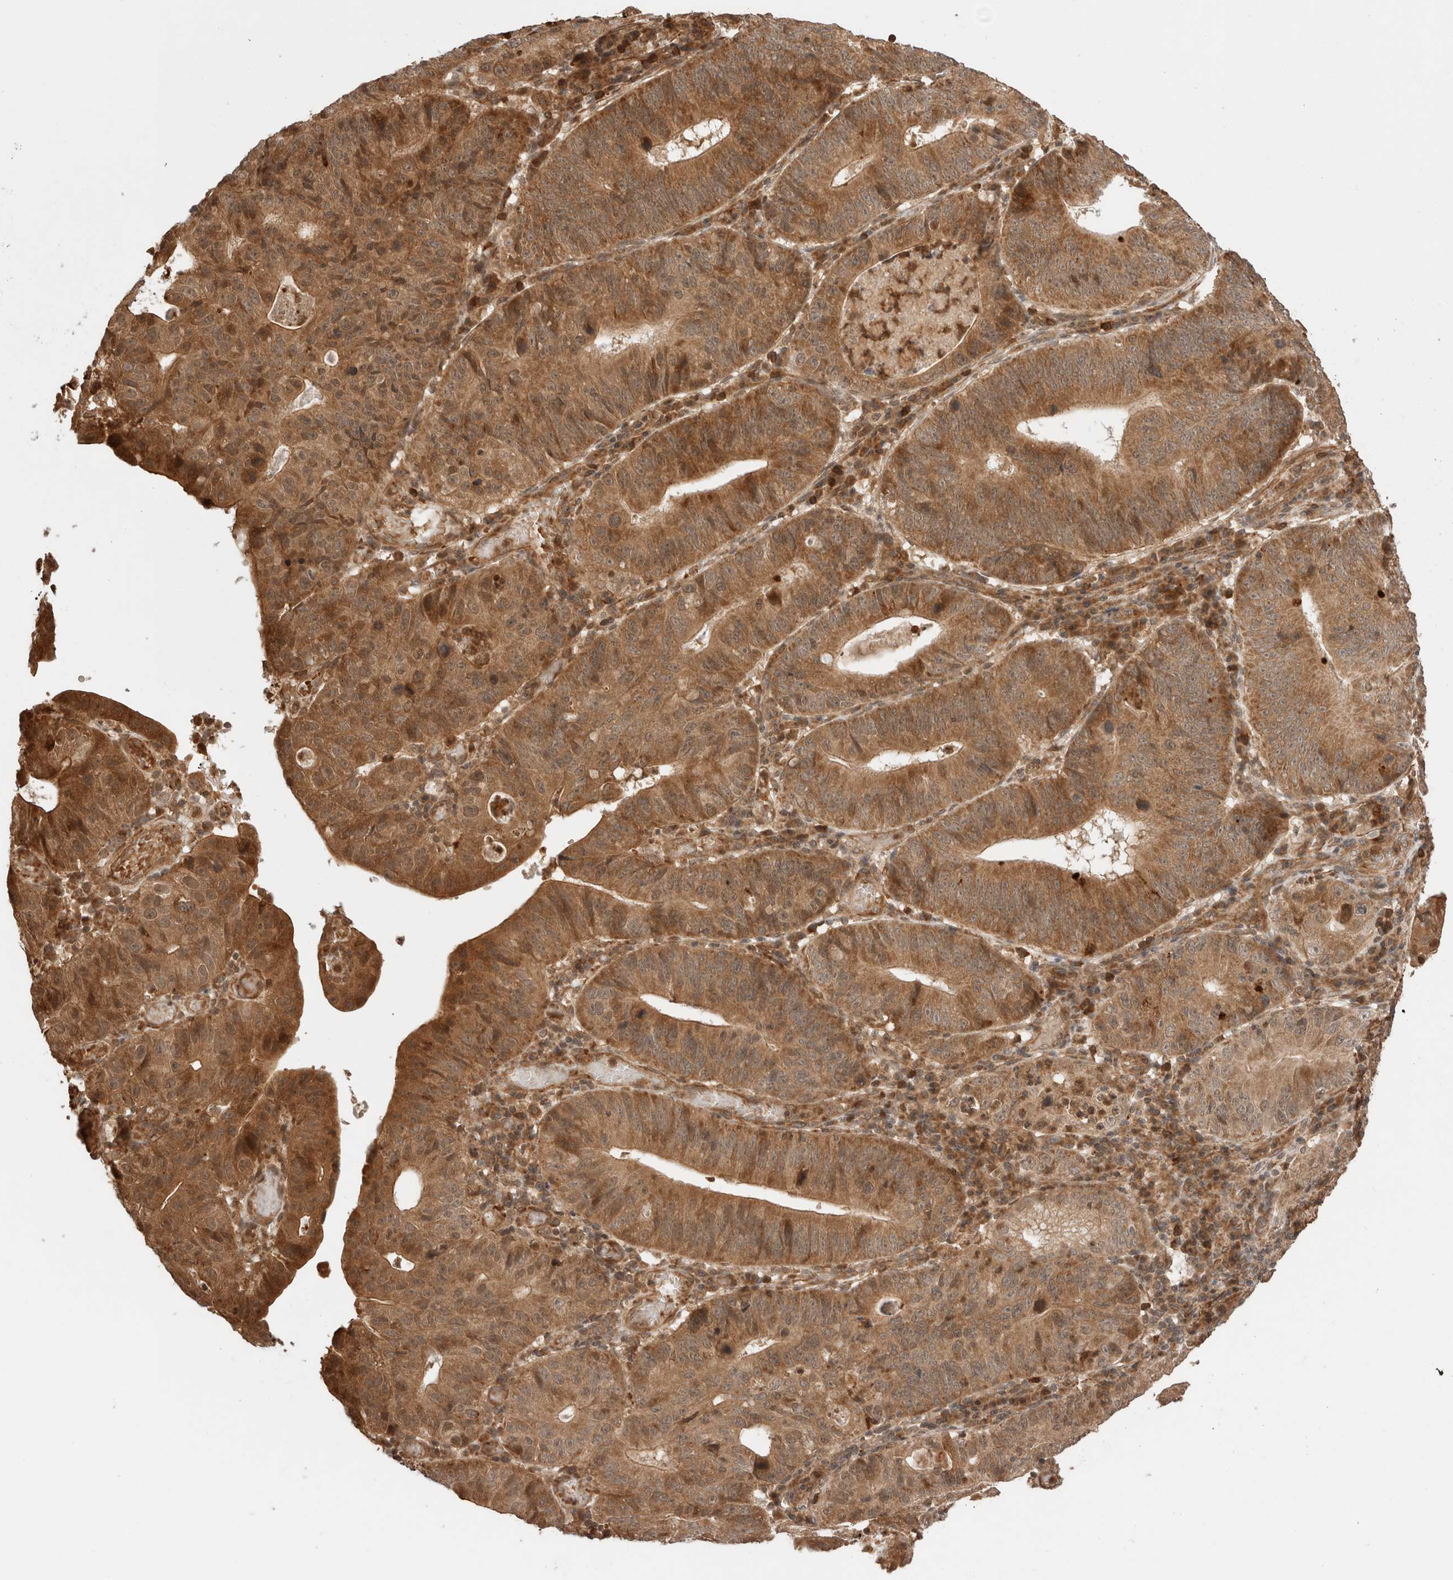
{"staining": {"intensity": "strong", "quantity": ">75%", "location": "cytoplasmic/membranous"}, "tissue": "stomach cancer", "cell_type": "Tumor cells", "image_type": "cancer", "snomed": [{"axis": "morphology", "description": "Adenocarcinoma, NOS"}, {"axis": "topography", "description": "Stomach"}], "caption": "The histopathology image reveals a brown stain indicating the presence of a protein in the cytoplasmic/membranous of tumor cells in stomach cancer (adenocarcinoma). (brown staining indicates protein expression, while blue staining denotes nuclei).", "gene": "ZNF649", "patient": {"sex": "male", "age": 59}}